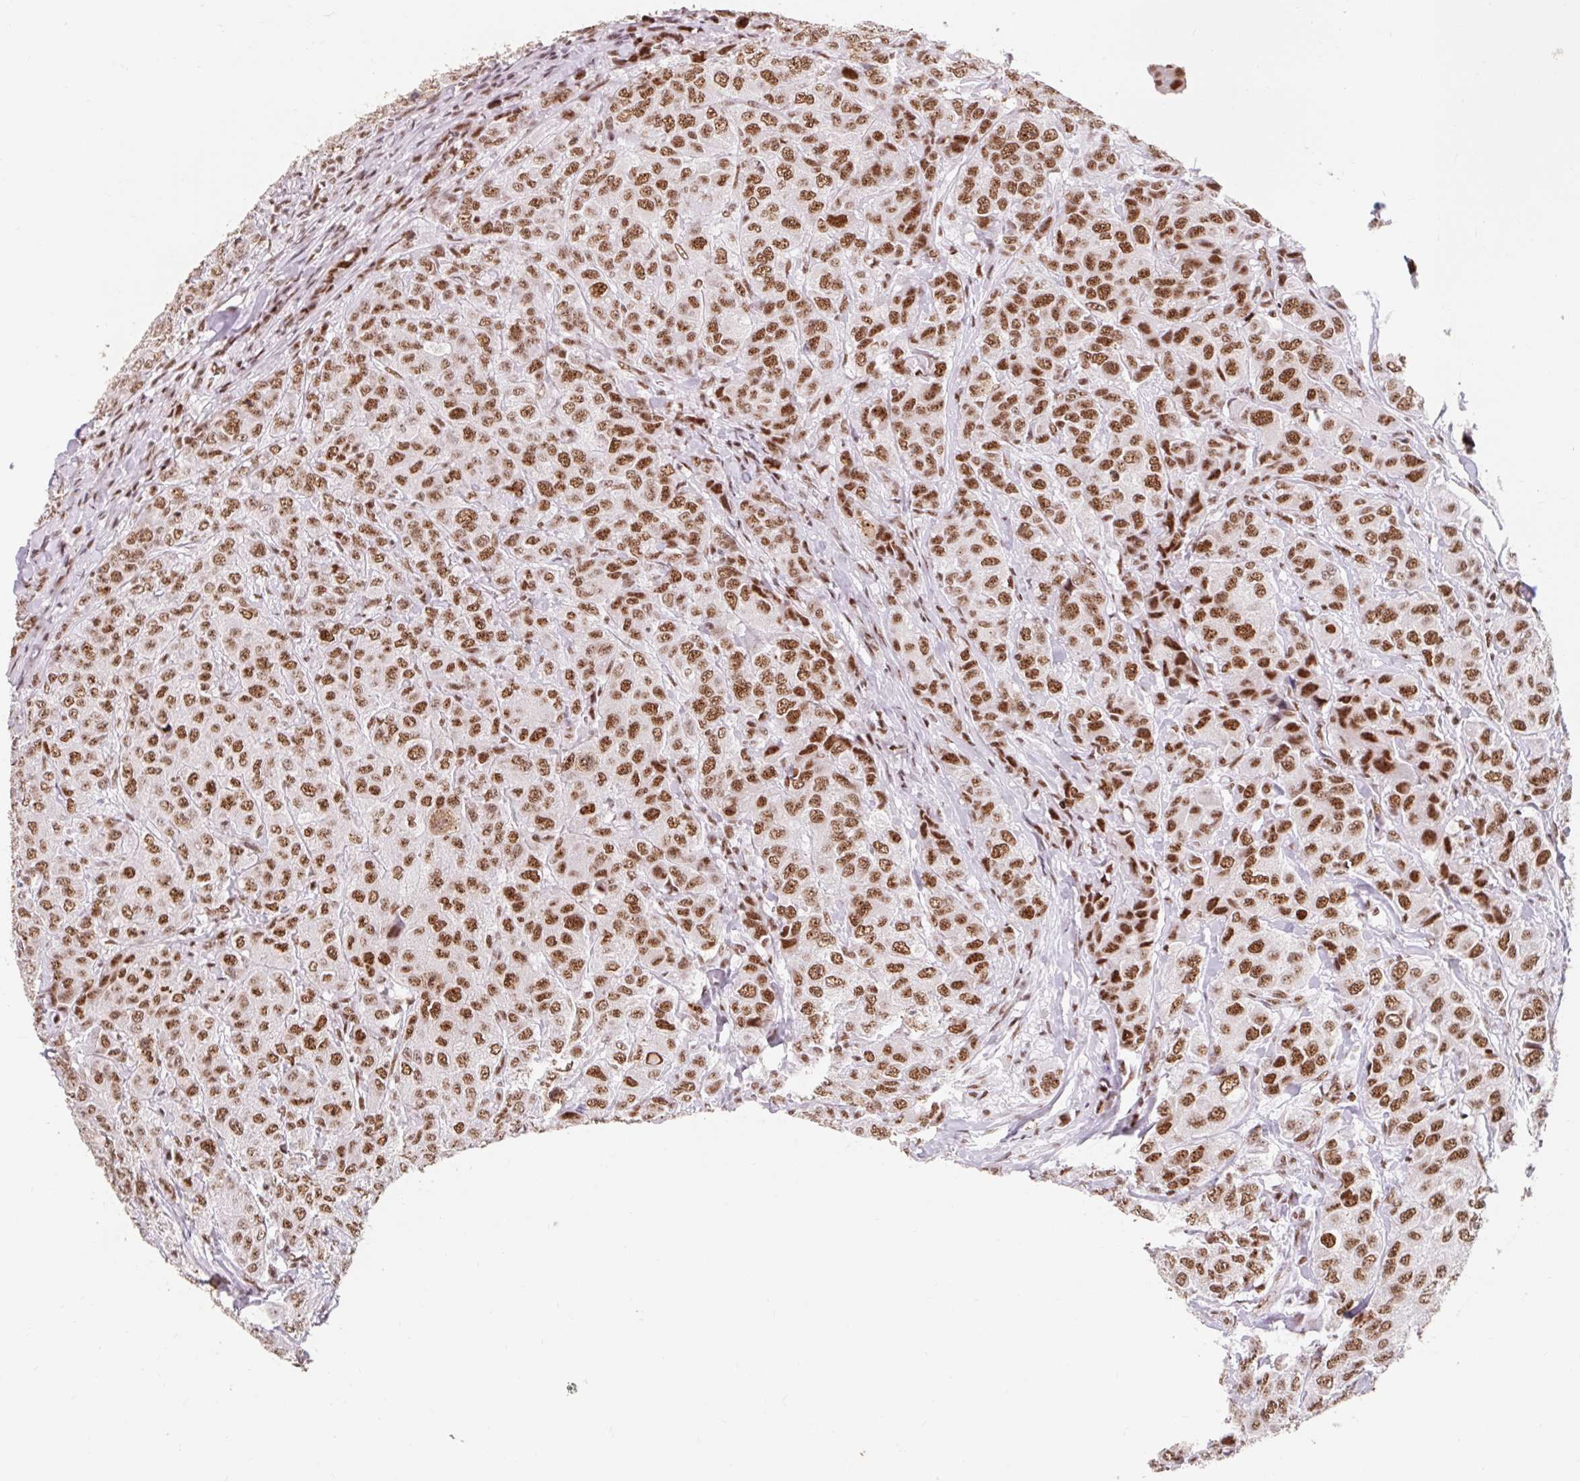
{"staining": {"intensity": "moderate", "quantity": ">75%", "location": "nuclear"}, "tissue": "breast cancer", "cell_type": "Tumor cells", "image_type": "cancer", "snomed": [{"axis": "morphology", "description": "Duct carcinoma"}, {"axis": "topography", "description": "Breast"}], "caption": "Protein positivity by immunohistochemistry (IHC) exhibits moderate nuclear staining in about >75% of tumor cells in breast infiltrating ductal carcinoma. (brown staining indicates protein expression, while blue staining denotes nuclei).", "gene": "SRSF10", "patient": {"sex": "female", "age": 43}}